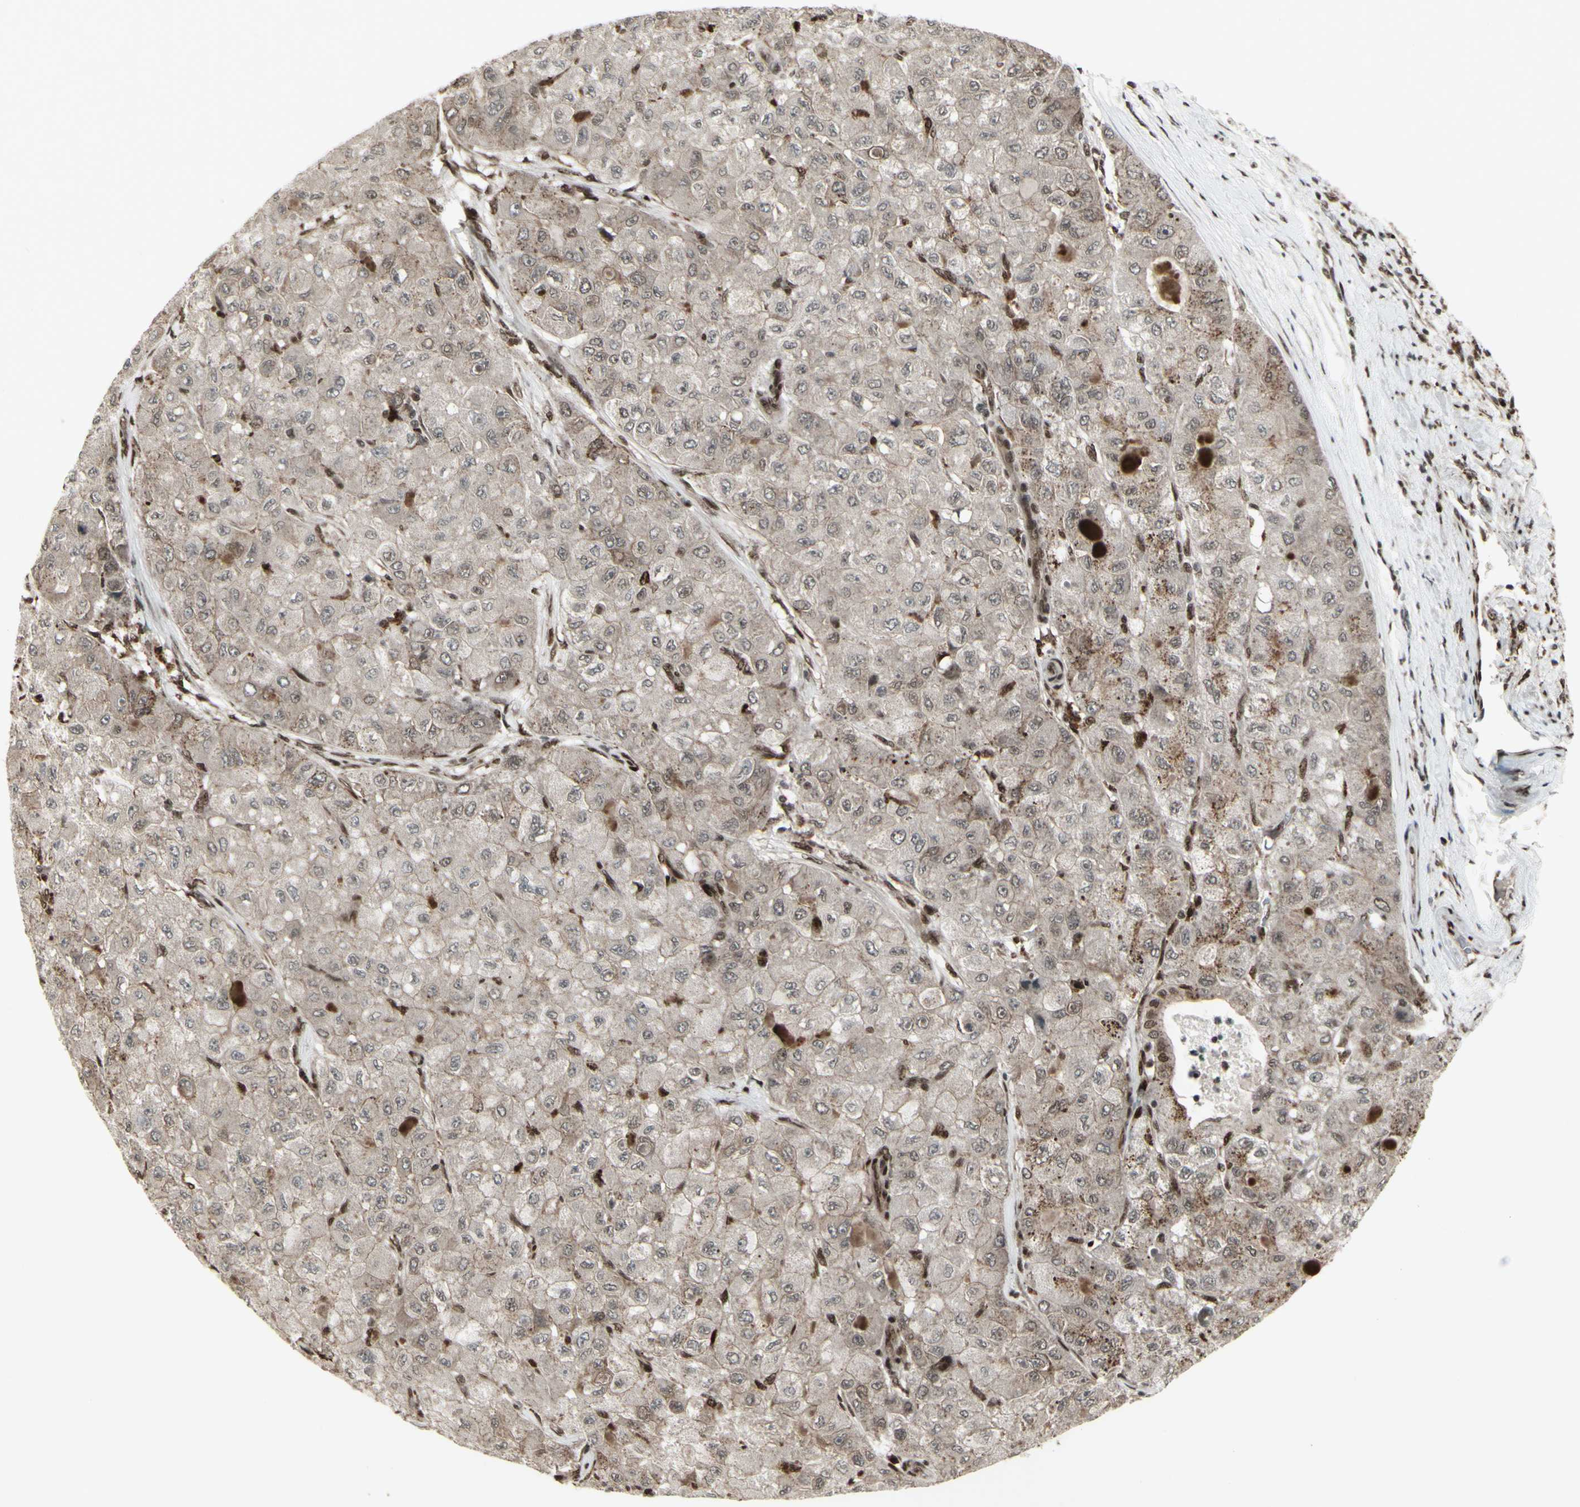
{"staining": {"intensity": "moderate", "quantity": ">75%", "location": "cytoplasmic/membranous"}, "tissue": "liver cancer", "cell_type": "Tumor cells", "image_type": "cancer", "snomed": [{"axis": "morphology", "description": "Carcinoma, Hepatocellular, NOS"}, {"axis": "topography", "description": "Liver"}], "caption": "Protein staining of liver hepatocellular carcinoma tissue reveals moderate cytoplasmic/membranous staining in about >75% of tumor cells.", "gene": "CBX1", "patient": {"sex": "male", "age": 80}}